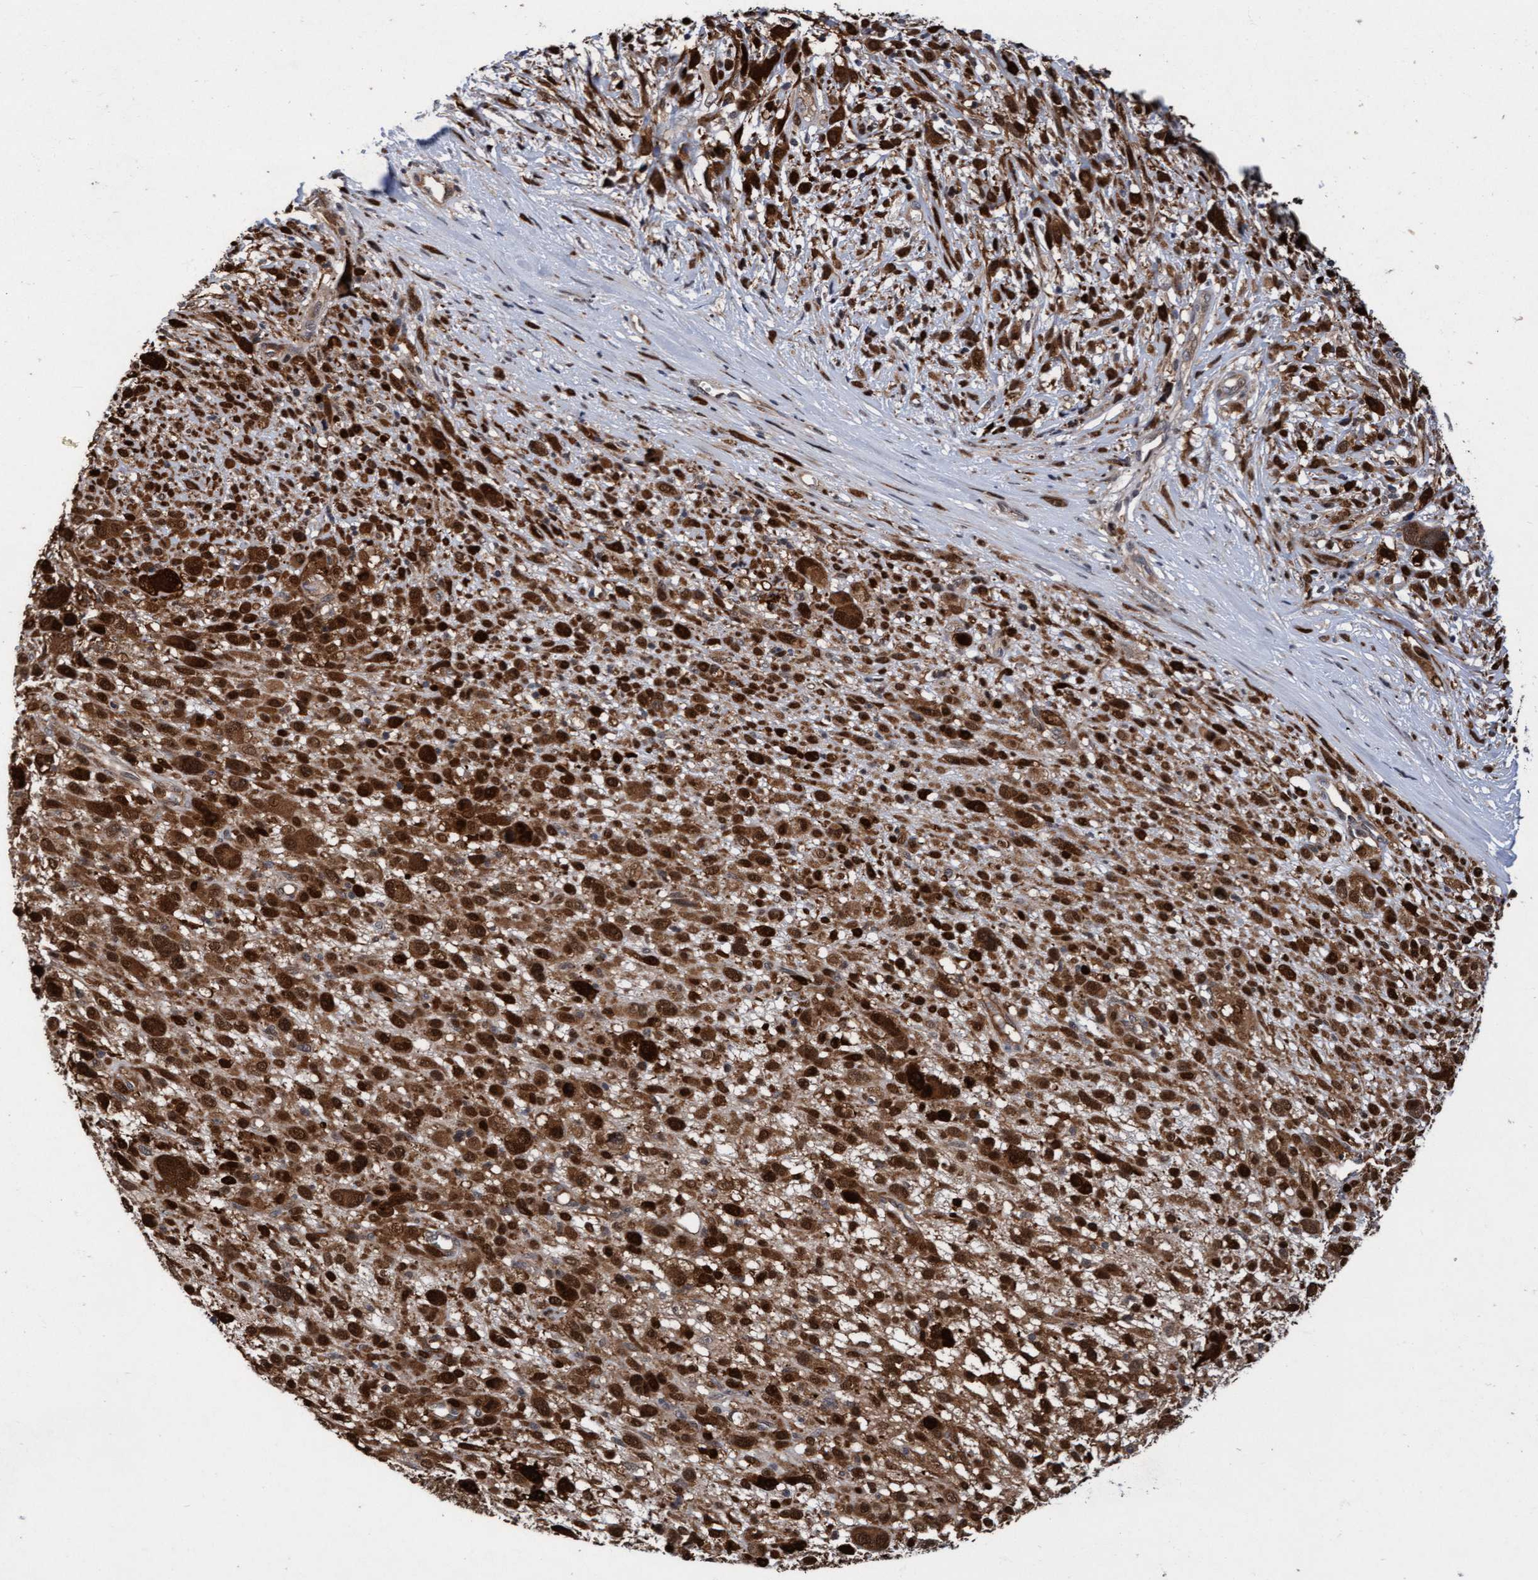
{"staining": {"intensity": "strong", "quantity": ">75%", "location": "cytoplasmic/membranous,nuclear"}, "tissue": "melanoma", "cell_type": "Tumor cells", "image_type": "cancer", "snomed": [{"axis": "morphology", "description": "Malignant melanoma, NOS"}, {"axis": "topography", "description": "Skin"}], "caption": "Protein expression analysis of melanoma reveals strong cytoplasmic/membranous and nuclear staining in approximately >75% of tumor cells. (brown staining indicates protein expression, while blue staining denotes nuclei).", "gene": "RAP1GAP2", "patient": {"sex": "female", "age": 55}}